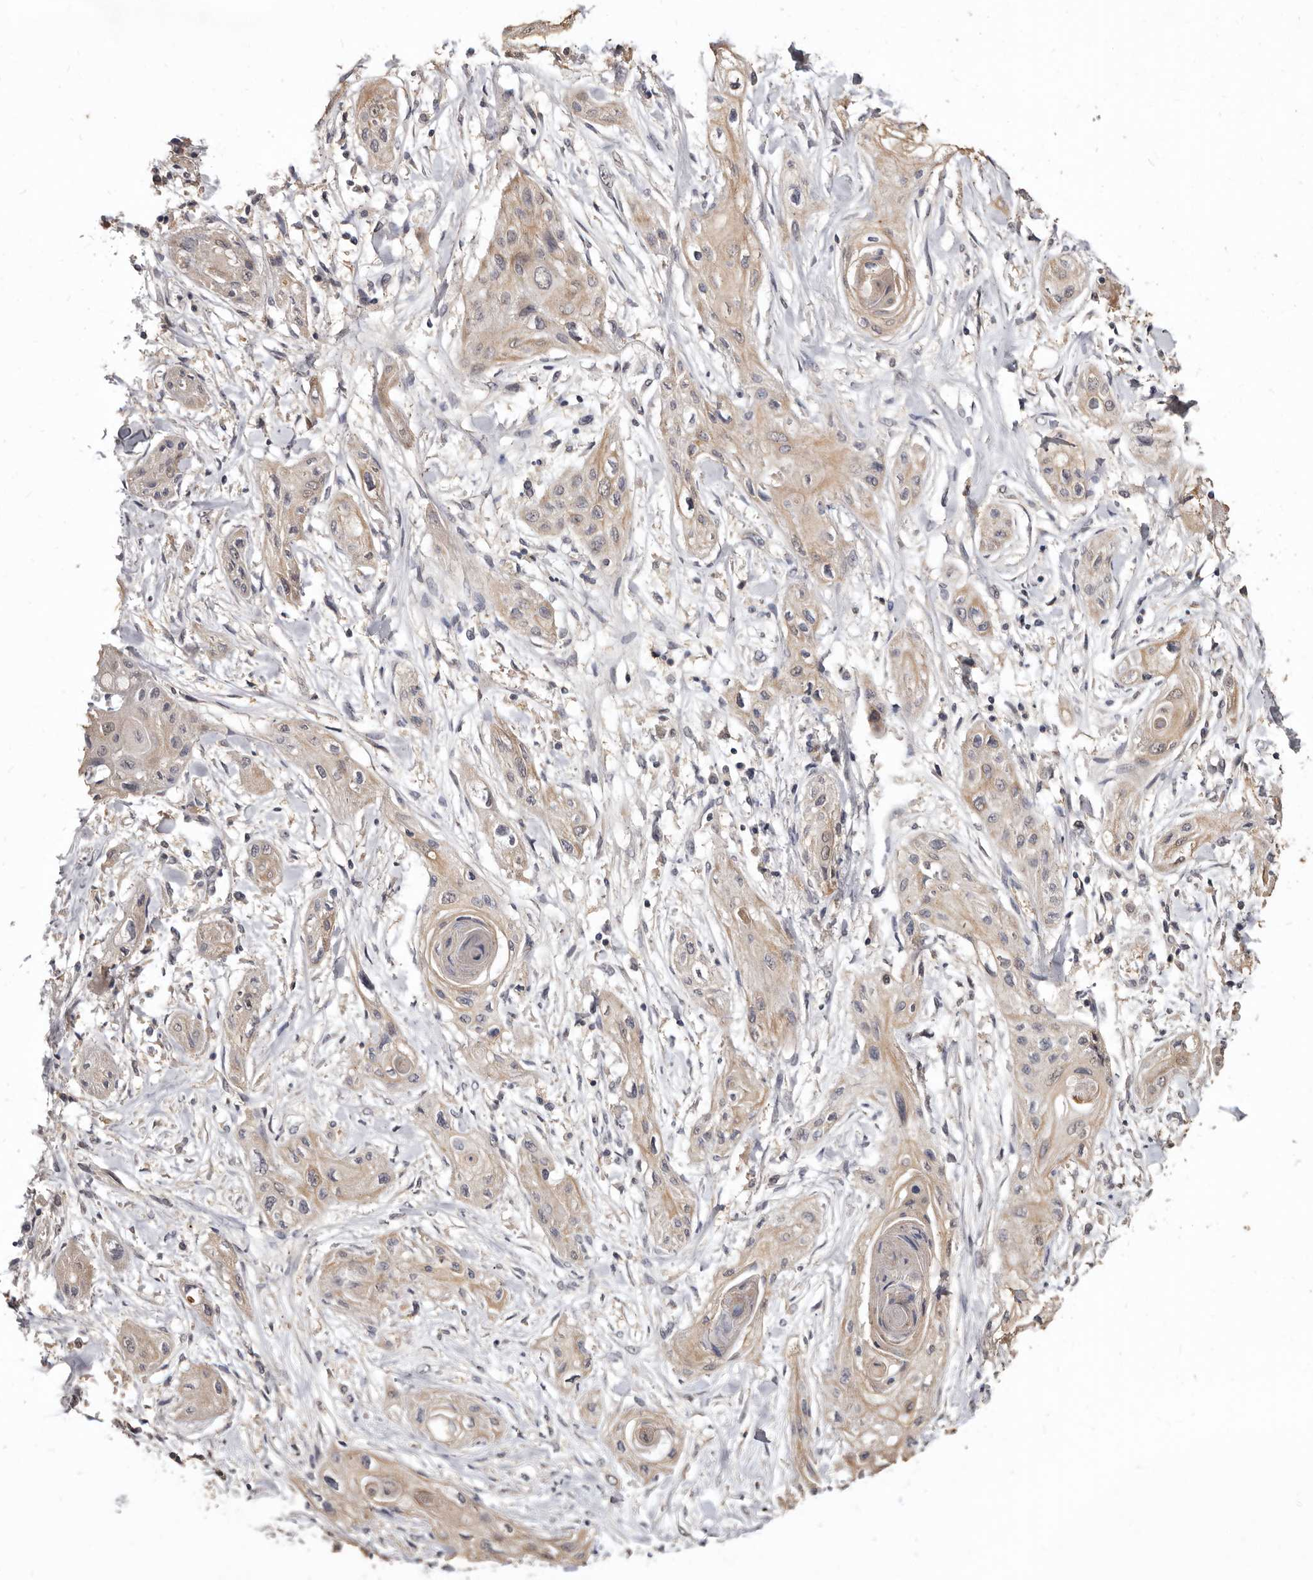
{"staining": {"intensity": "weak", "quantity": ">75%", "location": "cytoplasmic/membranous"}, "tissue": "lung cancer", "cell_type": "Tumor cells", "image_type": "cancer", "snomed": [{"axis": "morphology", "description": "Squamous cell carcinoma, NOS"}, {"axis": "topography", "description": "Lung"}], "caption": "Squamous cell carcinoma (lung) stained with a brown dye shows weak cytoplasmic/membranous positive positivity in about >75% of tumor cells.", "gene": "INAVA", "patient": {"sex": "female", "age": 47}}